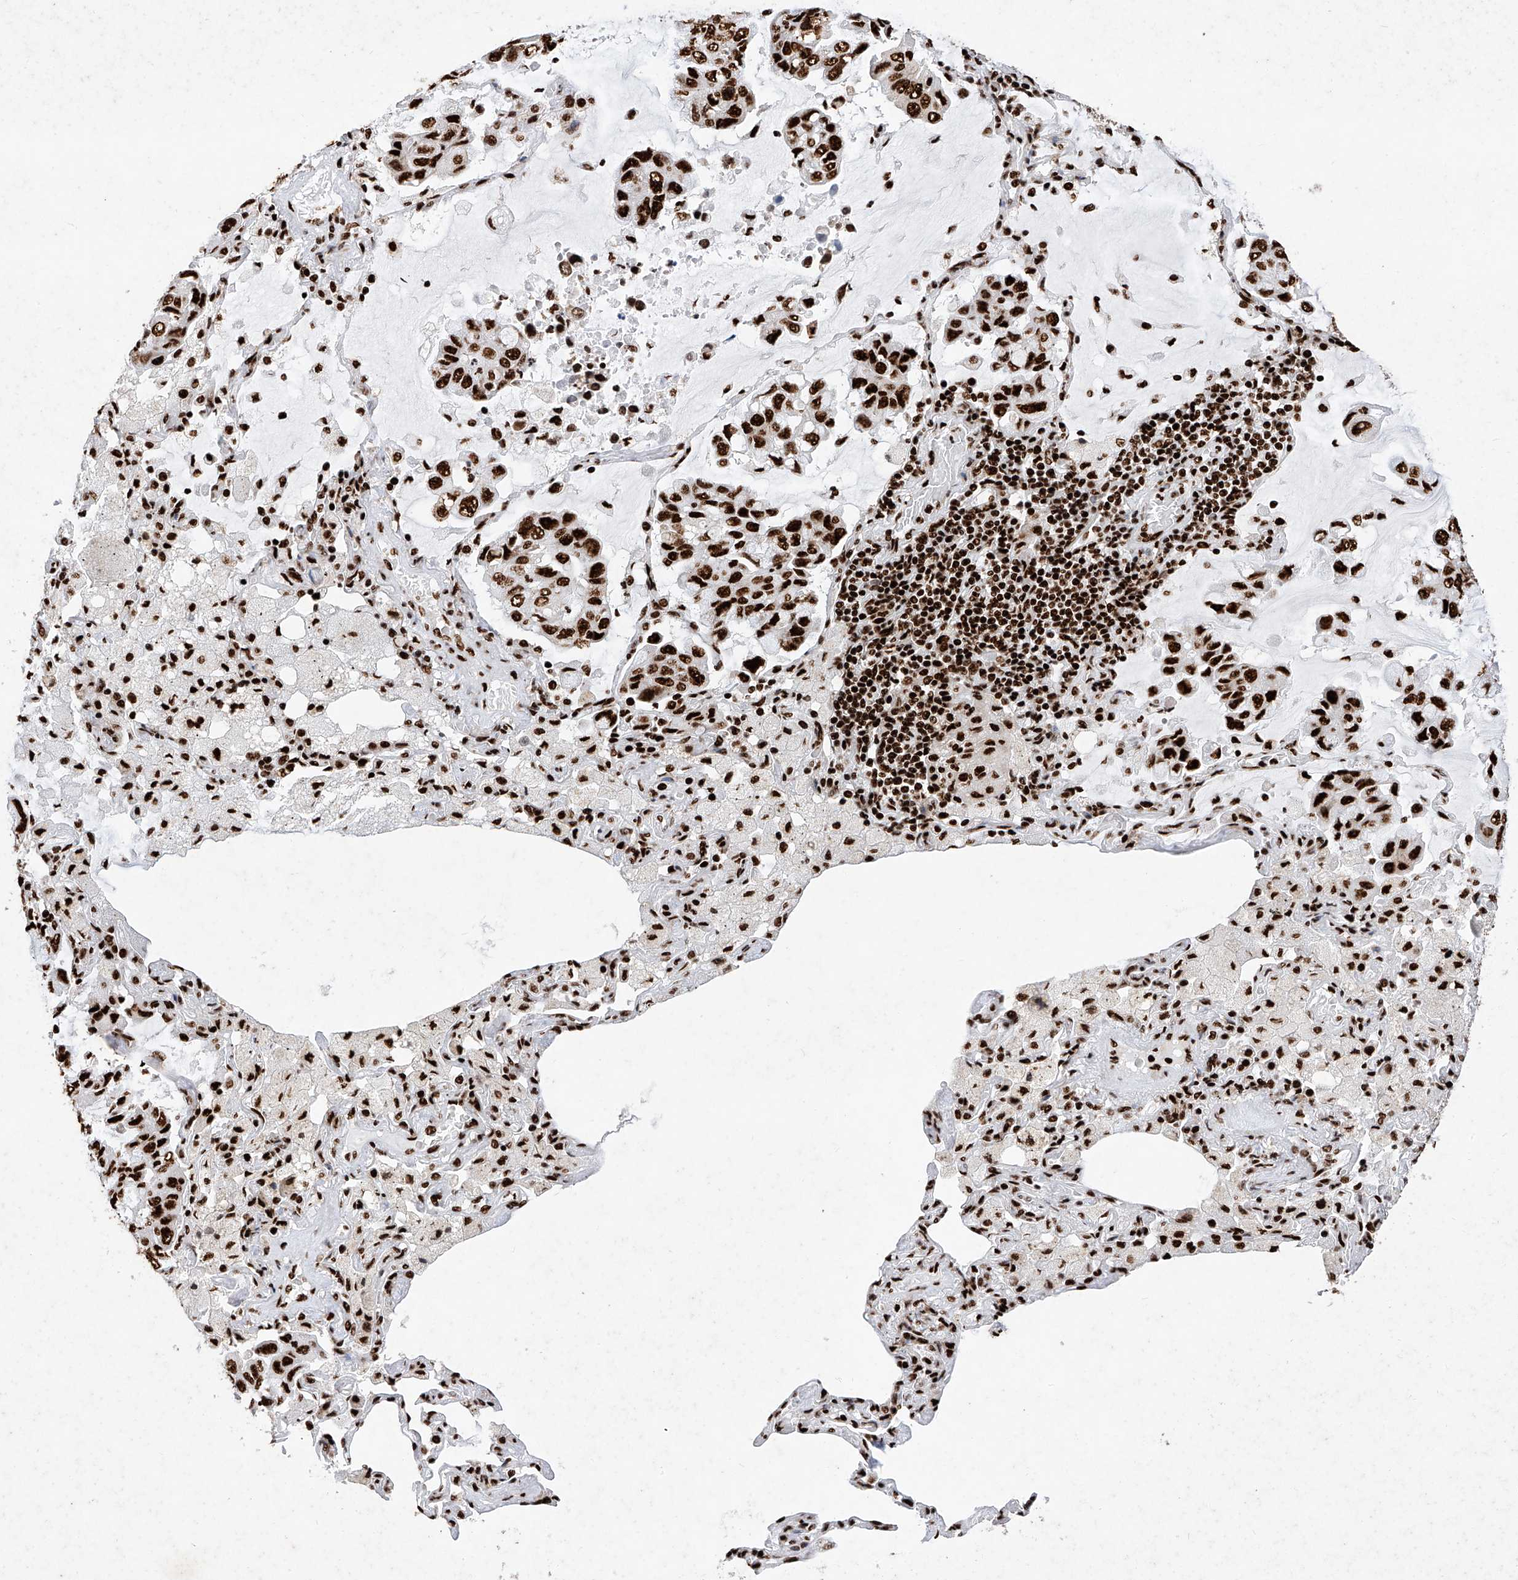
{"staining": {"intensity": "strong", "quantity": ">75%", "location": "nuclear"}, "tissue": "lung cancer", "cell_type": "Tumor cells", "image_type": "cancer", "snomed": [{"axis": "morphology", "description": "Adenocarcinoma, NOS"}, {"axis": "topography", "description": "Lung"}], "caption": "Immunohistochemical staining of lung adenocarcinoma reveals strong nuclear protein staining in about >75% of tumor cells.", "gene": "SRSF6", "patient": {"sex": "male", "age": 64}}